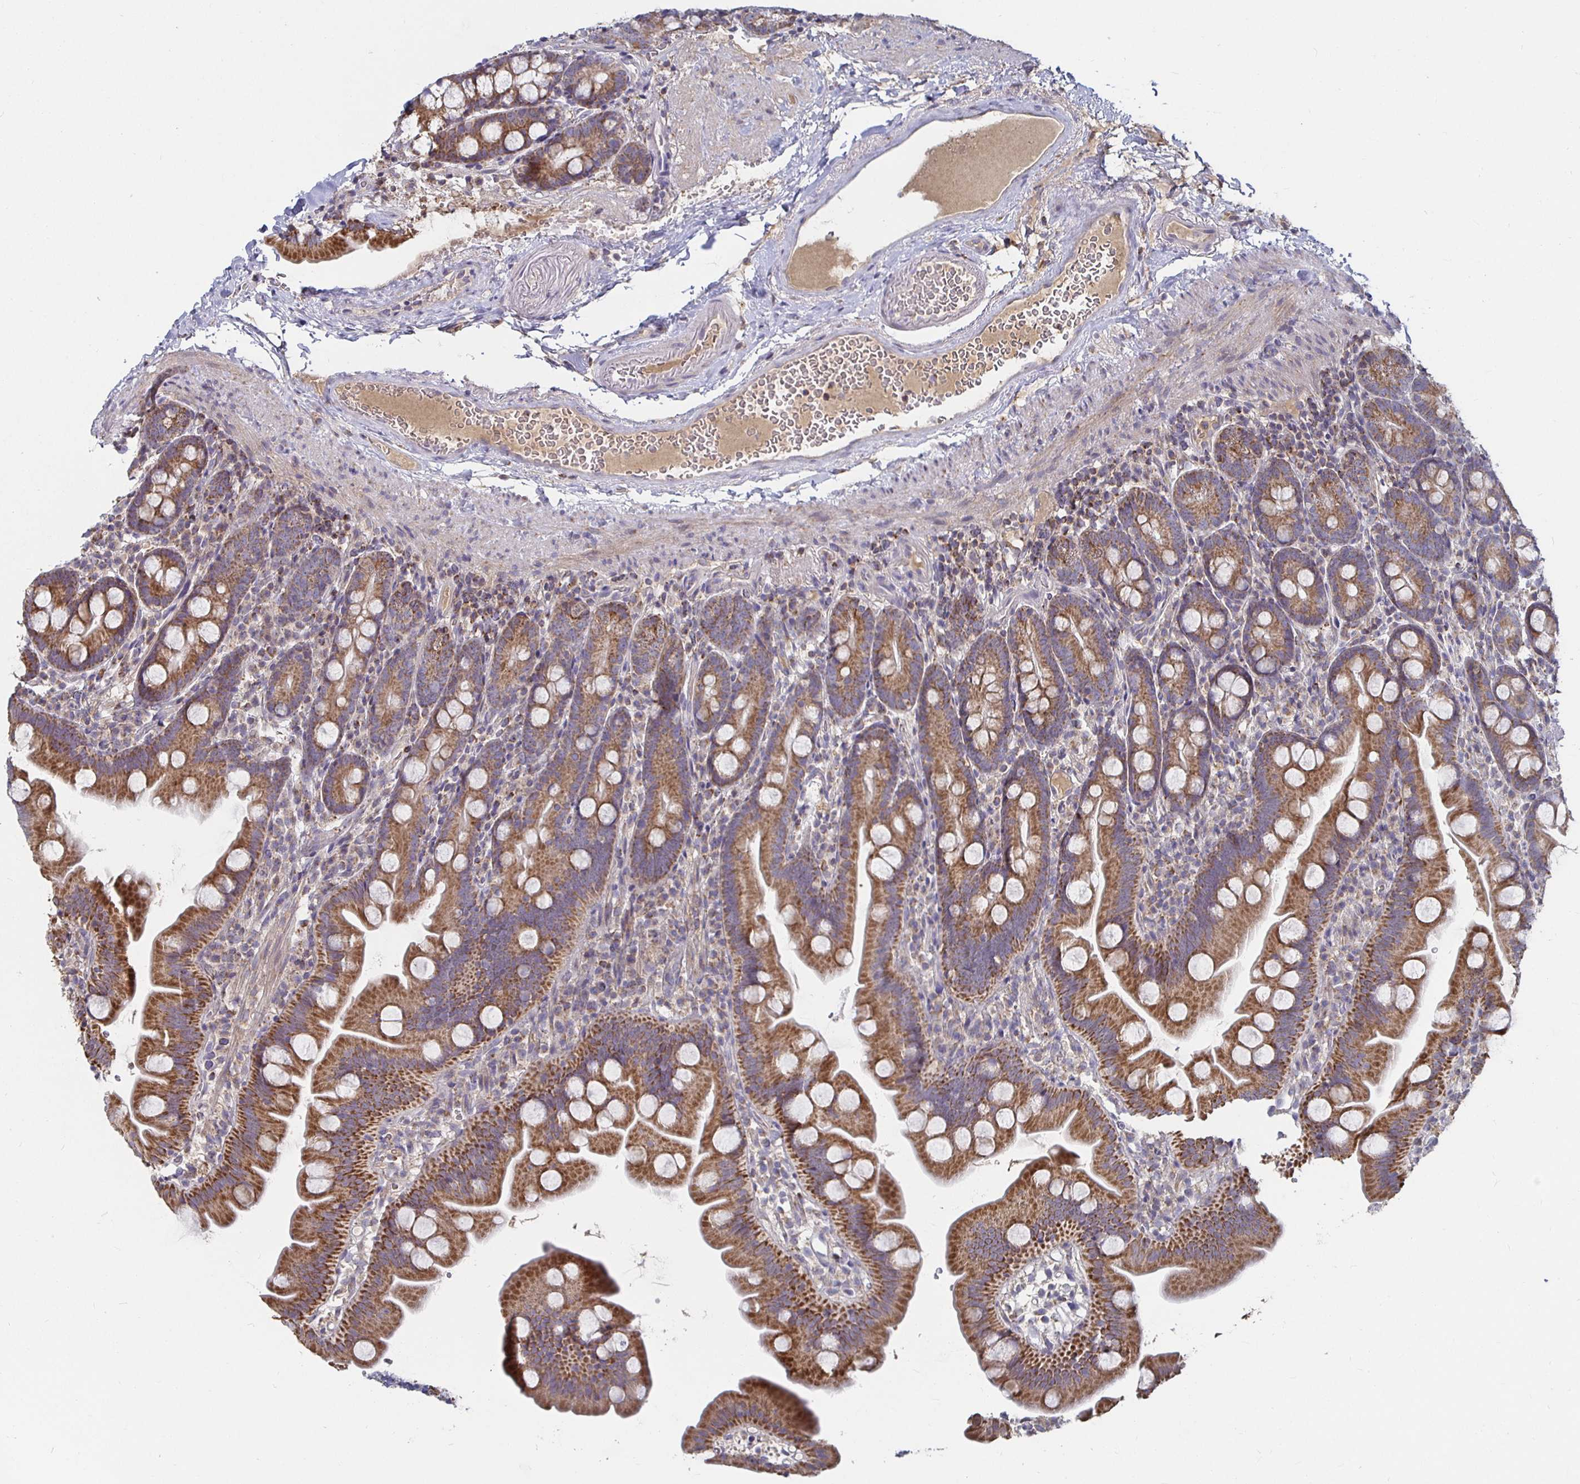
{"staining": {"intensity": "strong", "quantity": ">75%", "location": "cytoplasmic/membranous"}, "tissue": "small intestine", "cell_type": "Glandular cells", "image_type": "normal", "snomed": [{"axis": "morphology", "description": "Normal tissue, NOS"}, {"axis": "topography", "description": "Small intestine"}], "caption": "Human small intestine stained with a brown dye reveals strong cytoplasmic/membranous positive staining in approximately >75% of glandular cells.", "gene": "RNF144B", "patient": {"sex": "female", "age": 68}}